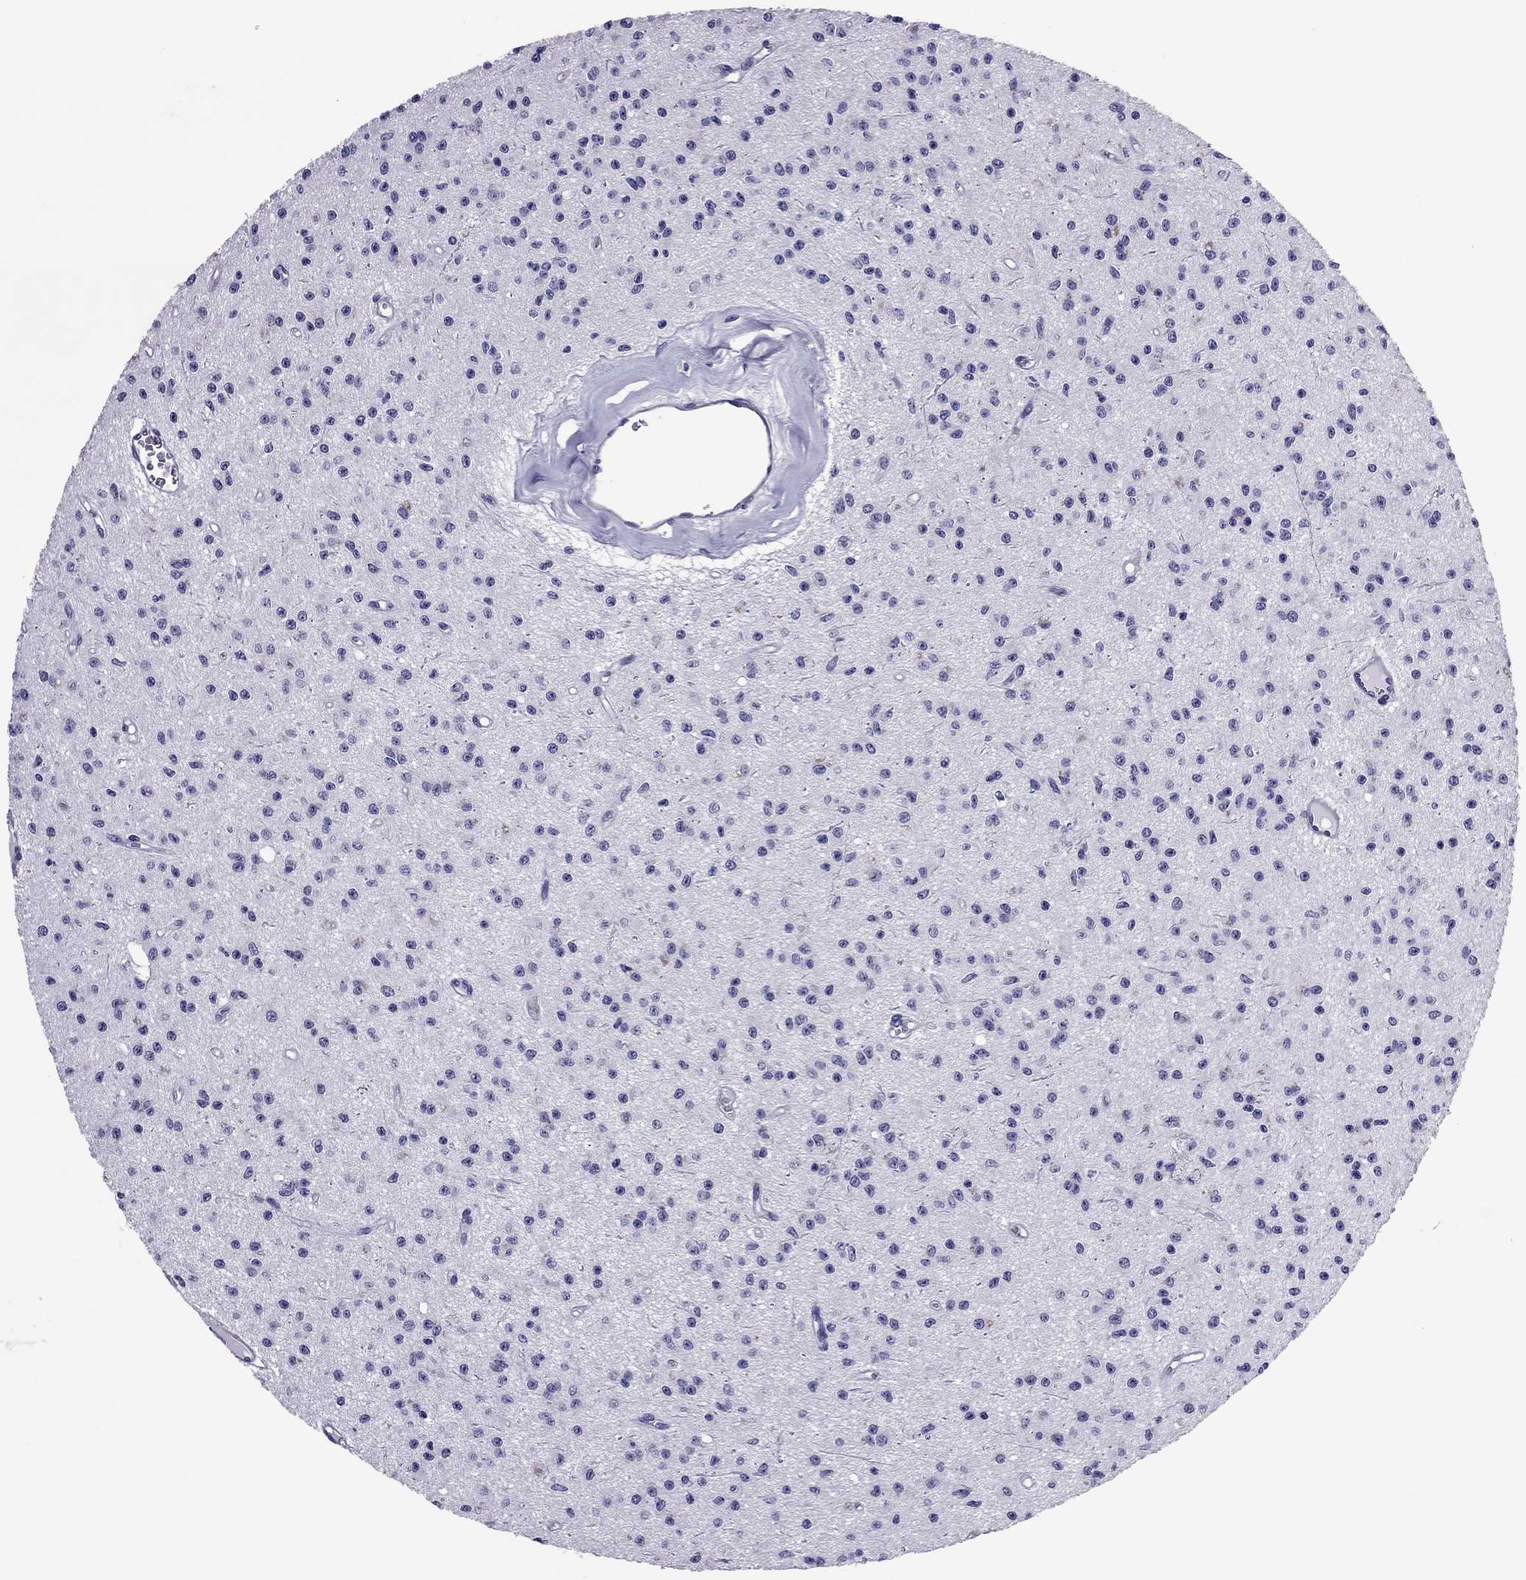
{"staining": {"intensity": "negative", "quantity": "none", "location": "none"}, "tissue": "glioma", "cell_type": "Tumor cells", "image_type": "cancer", "snomed": [{"axis": "morphology", "description": "Glioma, malignant, Low grade"}, {"axis": "topography", "description": "Brain"}], "caption": "High power microscopy histopathology image of an IHC histopathology image of glioma, revealing no significant expression in tumor cells.", "gene": "SLC16A8", "patient": {"sex": "female", "age": 45}}